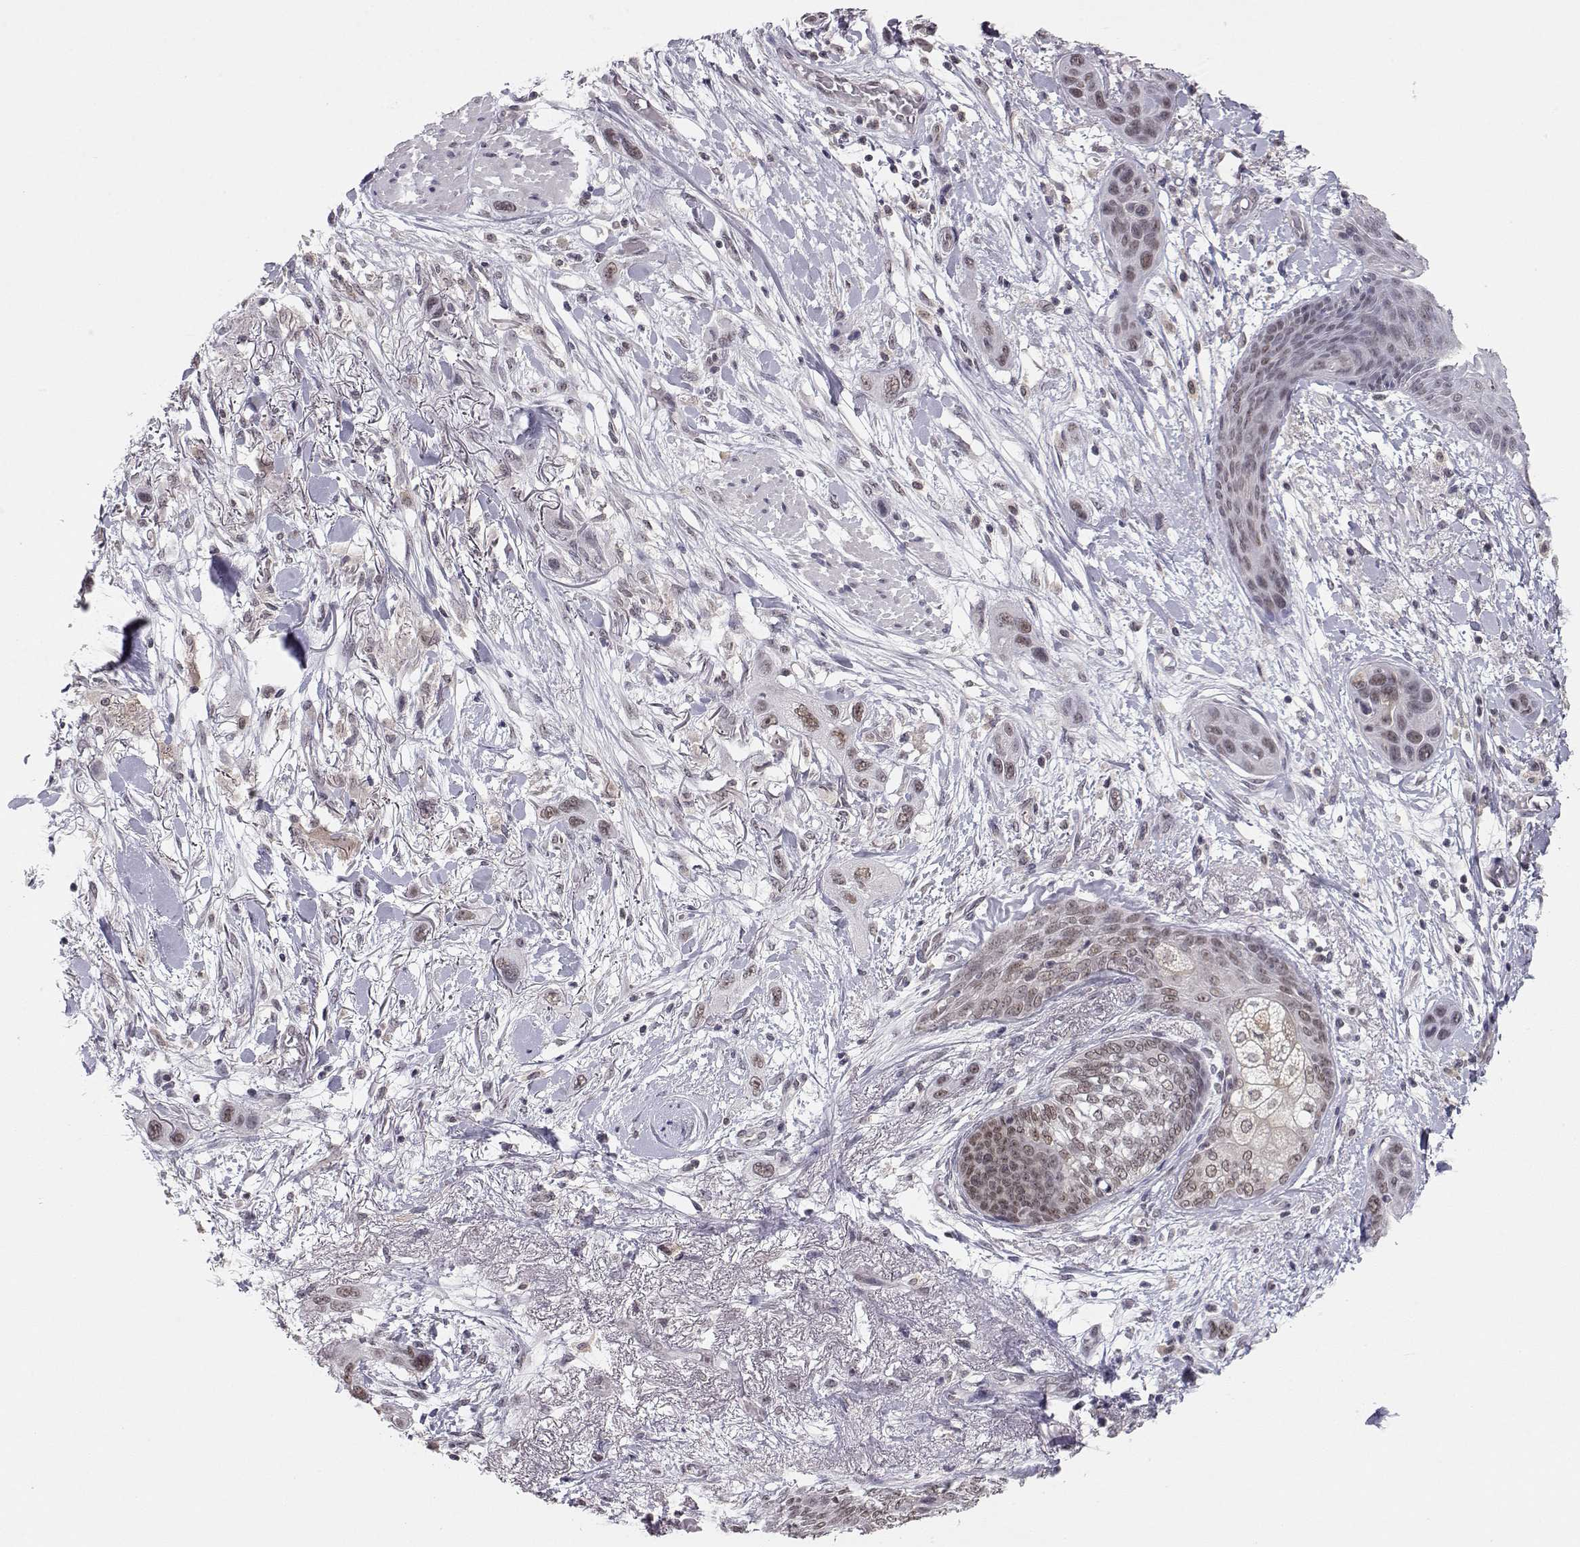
{"staining": {"intensity": "weak", "quantity": "<25%", "location": "cytoplasmic/membranous,nuclear"}, "tissue": "skin cancer", "cell_type": "Tumor cells", "image_type": "cancer", "snomed": [{"axis": "morphology", "description": "Squamous cell carcinoma, NOS"}, {"axis": "topography", "description": "Skin"}], "caption": "Squamous cell carcinoma (skin) stained for a protein using immunohistochemistry exhibits no positivity tumor cells.", "gene": "KIF13B", "patient": {"sex": "male", "age": 79}}